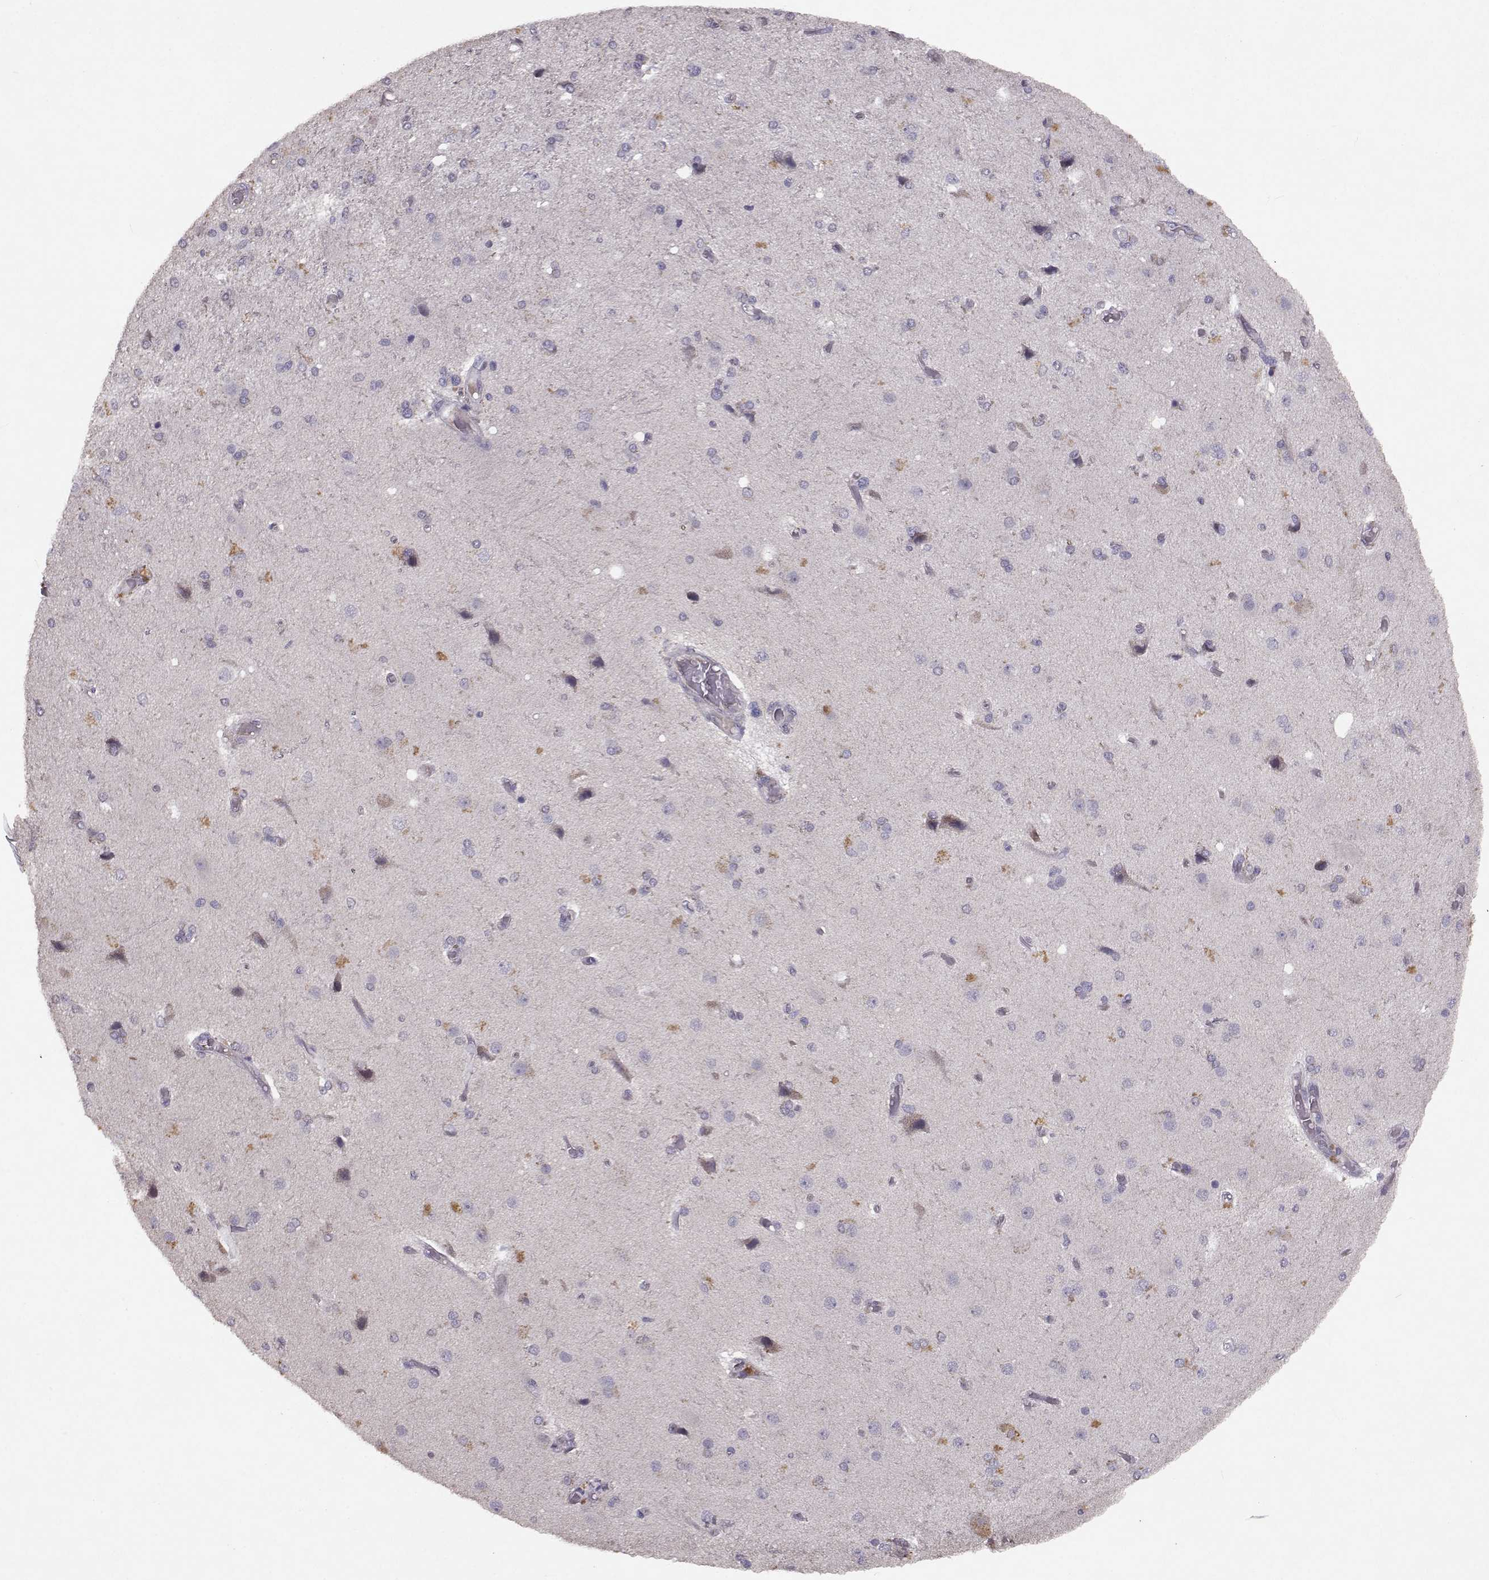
{"staining": {"intensity": "negative", "quantity": "none", "location": "none"}, "tissue": "cerebral cortex", "cell_type": "Endothelial cells", "image_type": "normal", "snomed": [{"axis": "morphology", "description": "Normal tissue, NOS"}, {"axis": "morphology", "description": "Glioma, malignant, High grade"}, {"axis": "topography", "description": "Cerebral cortex"}], "caption": "IHC histopathology image of benign cerebral cortex: cerebral cortex stained with DAB (3,3'-diaminobenzidine) reveals no significant protein staining in endothelial cells.", "gene": "BMX", "patient": {"sex": "male", "age": 77}}